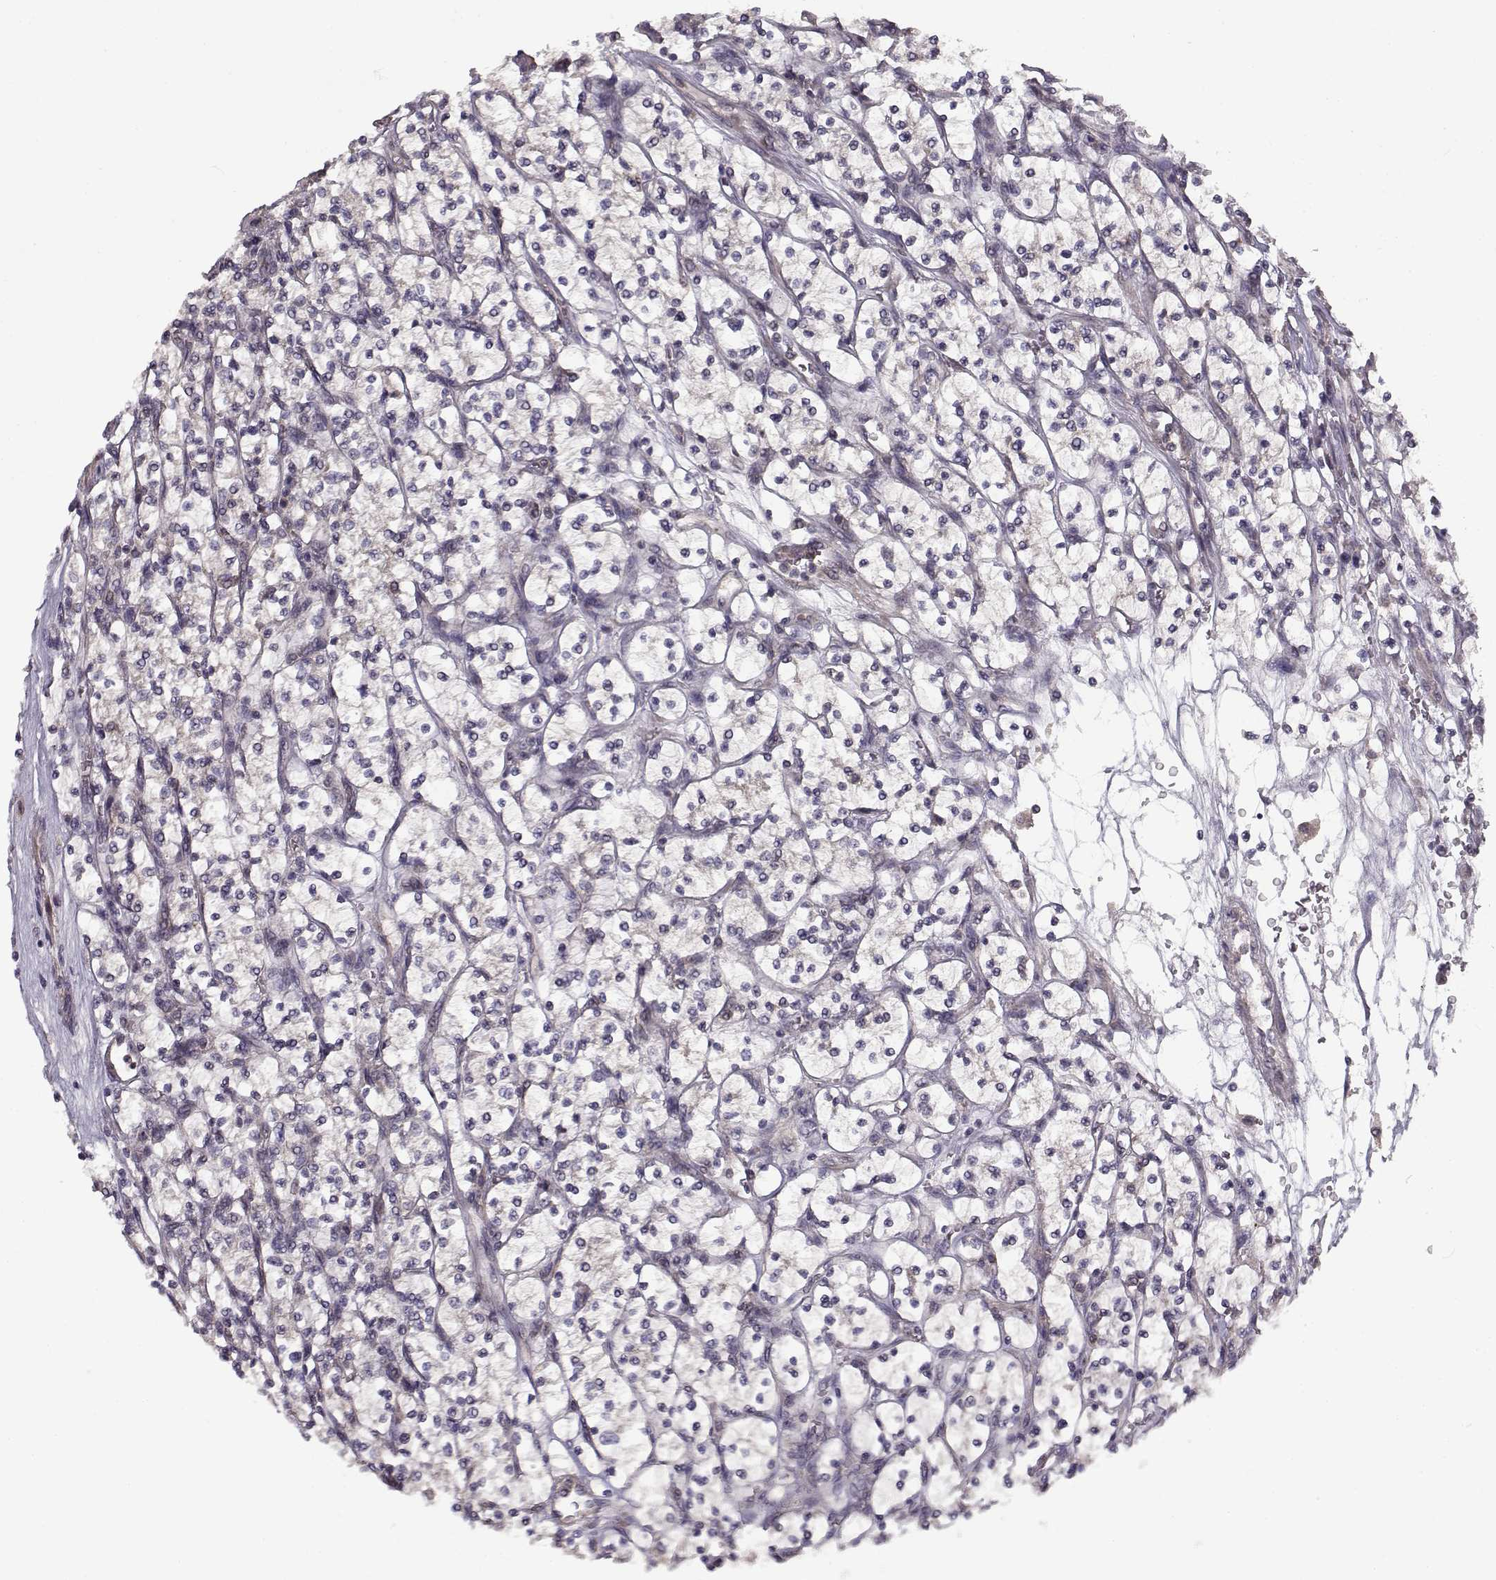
{"staining": {"intensity": "negative", "quantity": "none", "location": "none"}, "tissue": "renal cancer", "cell_type": "Tumor cells", "image_type": "cancer", "snomed": [{"axis": "morphology", "description": "Adenocarcinoma, NOS"}, {"axis": "topography", "description": "Kidney"}], "caption": "Immunohistochemical staining of renal adenocarcinoma reveals no significant positivity in tumor cells.", "gene": "ENTPD8", "patient": {"sex": "female", "age": 64}}